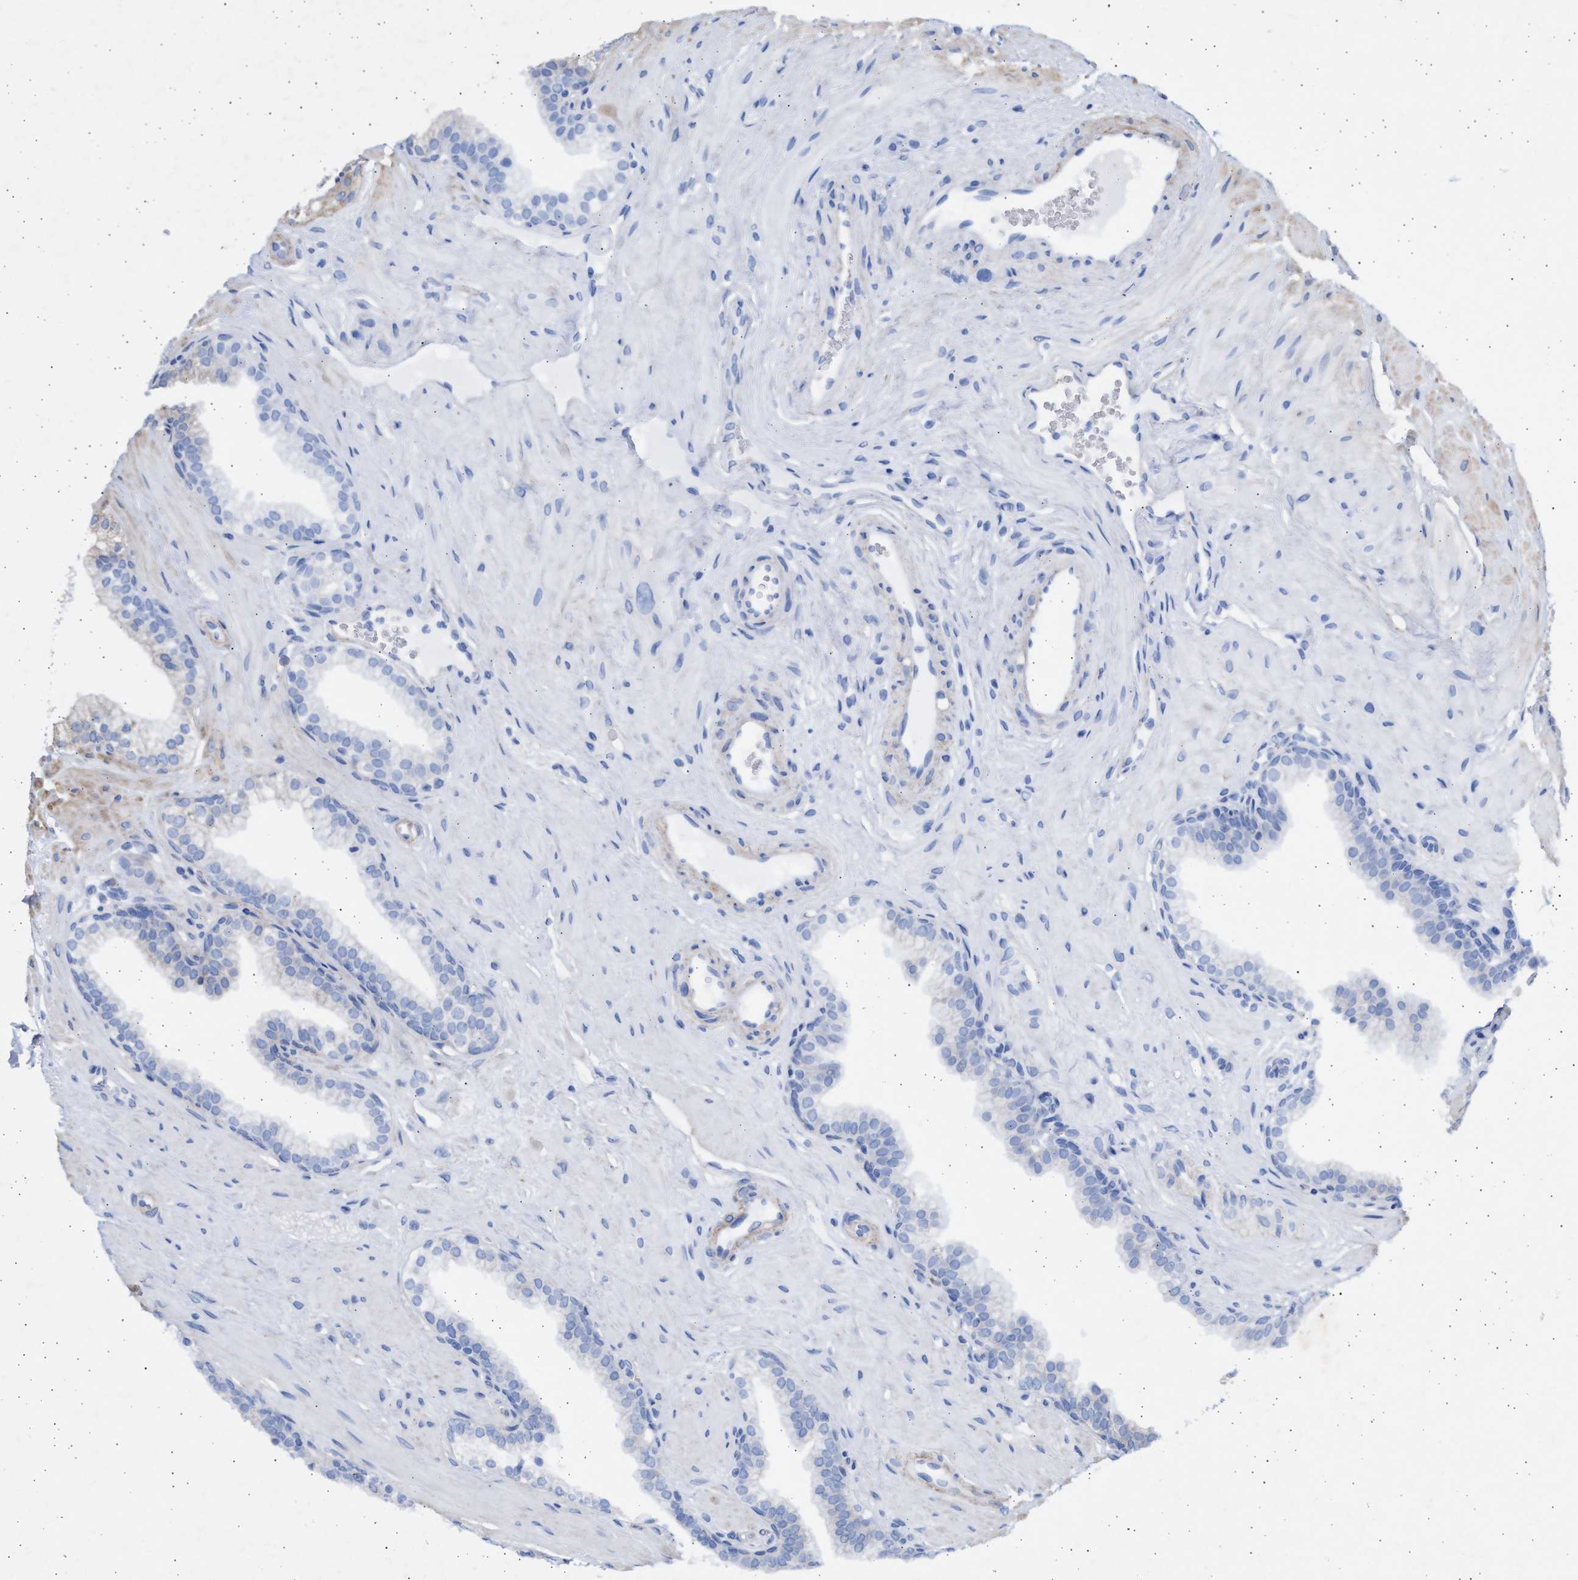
{"staining": {"intensity": "weak", "quantity": "<25%", "location": "cytoplasmic/membranous"}, "tissue": "prostate", "cell_type": "Glandular cells", "image_type": "normal", "snomed": [{"axis": "morphology", "description": "Normal tissue, NOS"}, {"axis": "morphology", "description": "Urothelial carcinoma, Low grade"}, {"axis": "topography", "description": "Urinary bladder"}, {"axis": "topography", "description": "Prostate"}], "caption": "Immunohistochemical staining of unremarkable human prostate displays no significant expression in glandular cells. The staining is performed using DAB (3,3'-diaminobenzidine) brown chromogen with nuclei counter-stained in using hematoxylin.", "gene": "NBR1", "patient": {"sex": "male", "age": 60}}